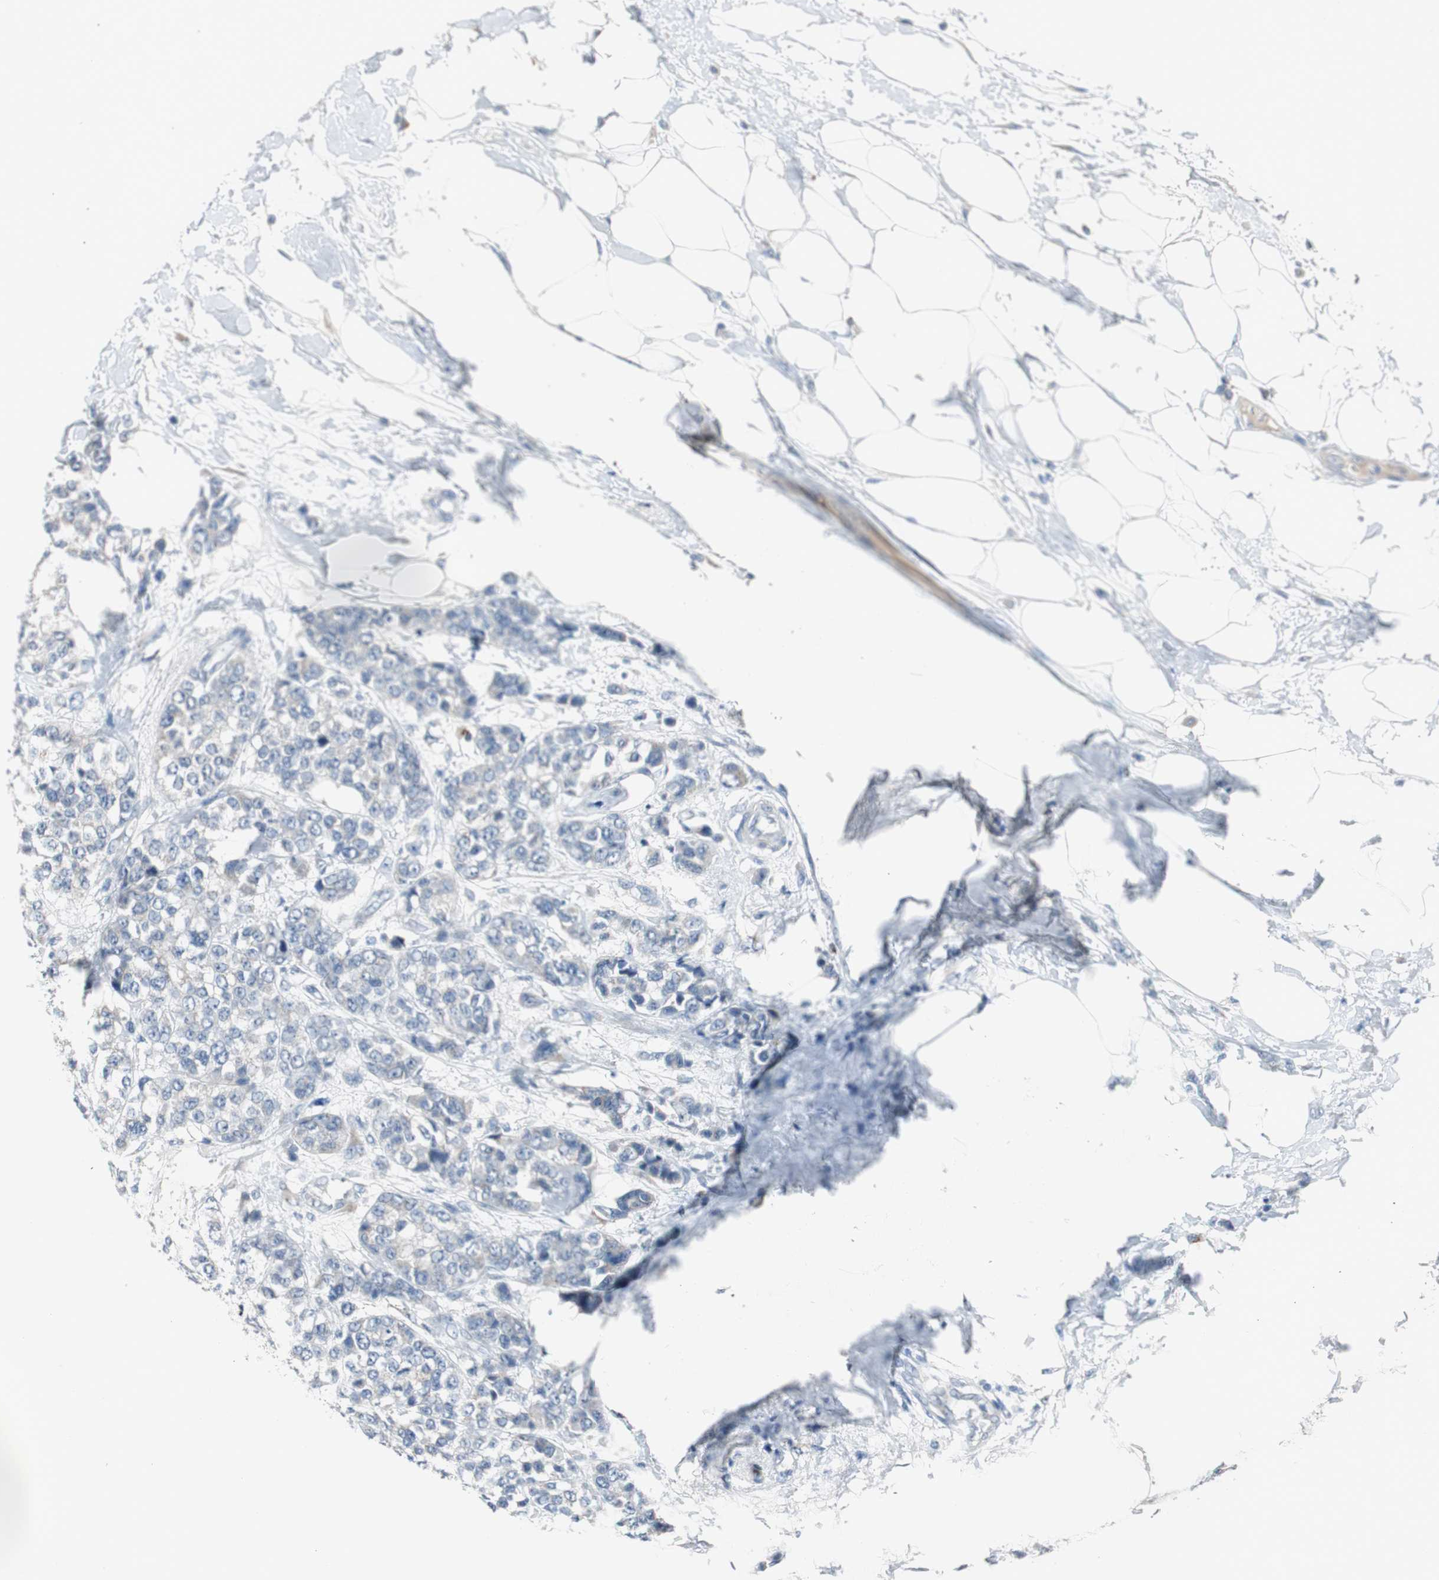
{"staining": {"intensity": "negative", "quantity": "none", "location": "none"}, "tissue": "breast cancer", "cell_type": "Tumor cells", "image_type": "cancer", "snomed": [{"axis": "morphology", "description": "Duct carcinoma"}, {"axis": "topography", "description": "Breast"}], "caption": "DAB immunohistochemical staining of human invasive ductal carcinoma (breast) shows no significant positivity in tumor cells.", "gene": "SOX30", "patient": {"sex": "female", "age": 51}}